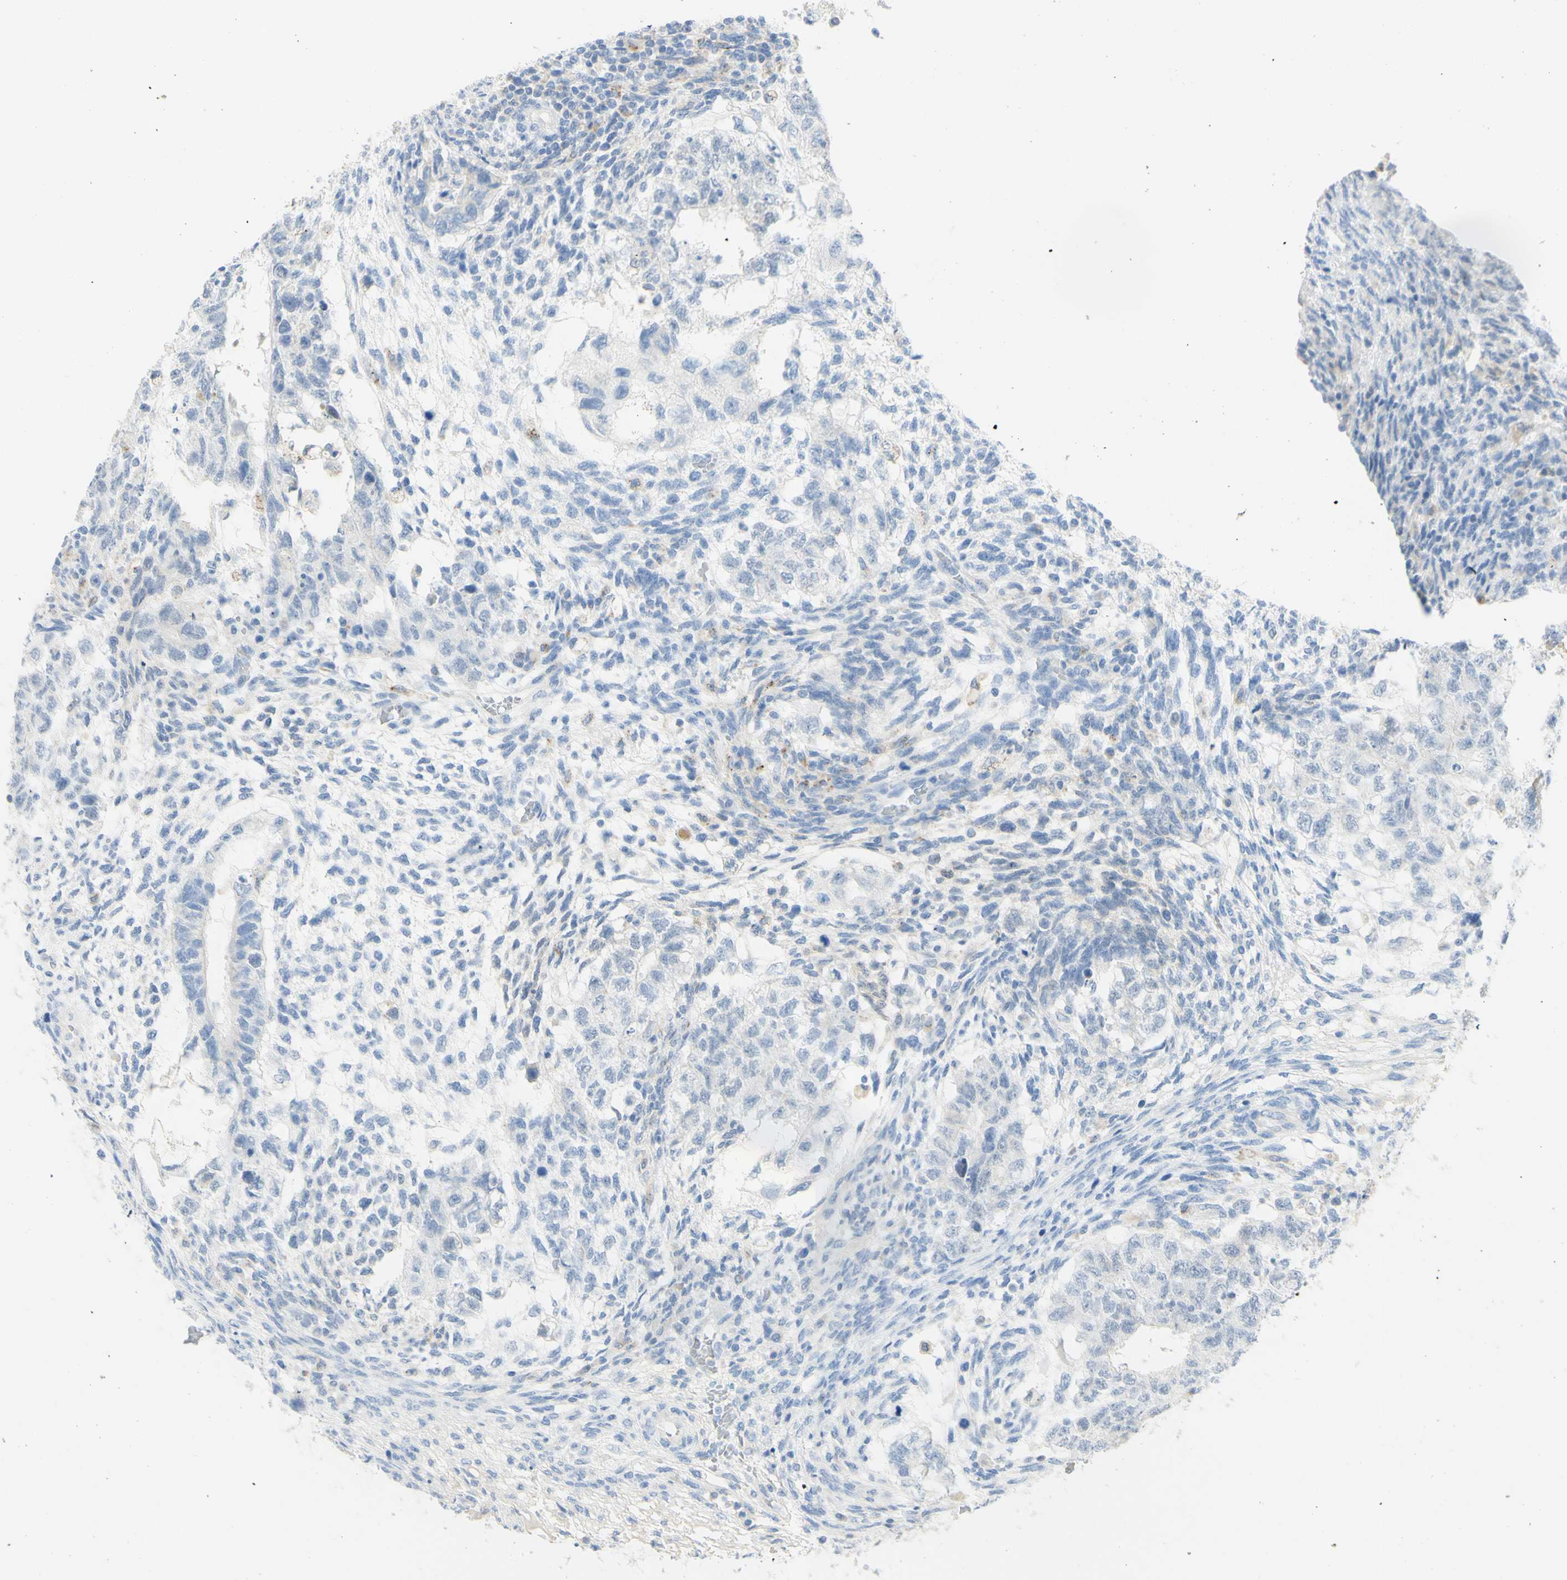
{"staining": {"intensity": "negative", "quantity": "none", "location": "none"}, "tissue": "testis cancer", "cell_type": "Tumor cells", "image_type": "cancer", "snomed": [{"axis": "morphology", "description": "Normal tissue, NOS"}, {"axis": "morphology", "description": "Carcinoma, Embryonal, NOS"}, {"axis": "topography", "description": "Testis"}], "caption": "Immunohistochemistry histopathology image of testis embryonal carcinoma stained for a protein (brown), which demonstrates no expression in tumor cells.", "gene": "TSPAN1", "patient": {"sex": "male", "age": 36}}